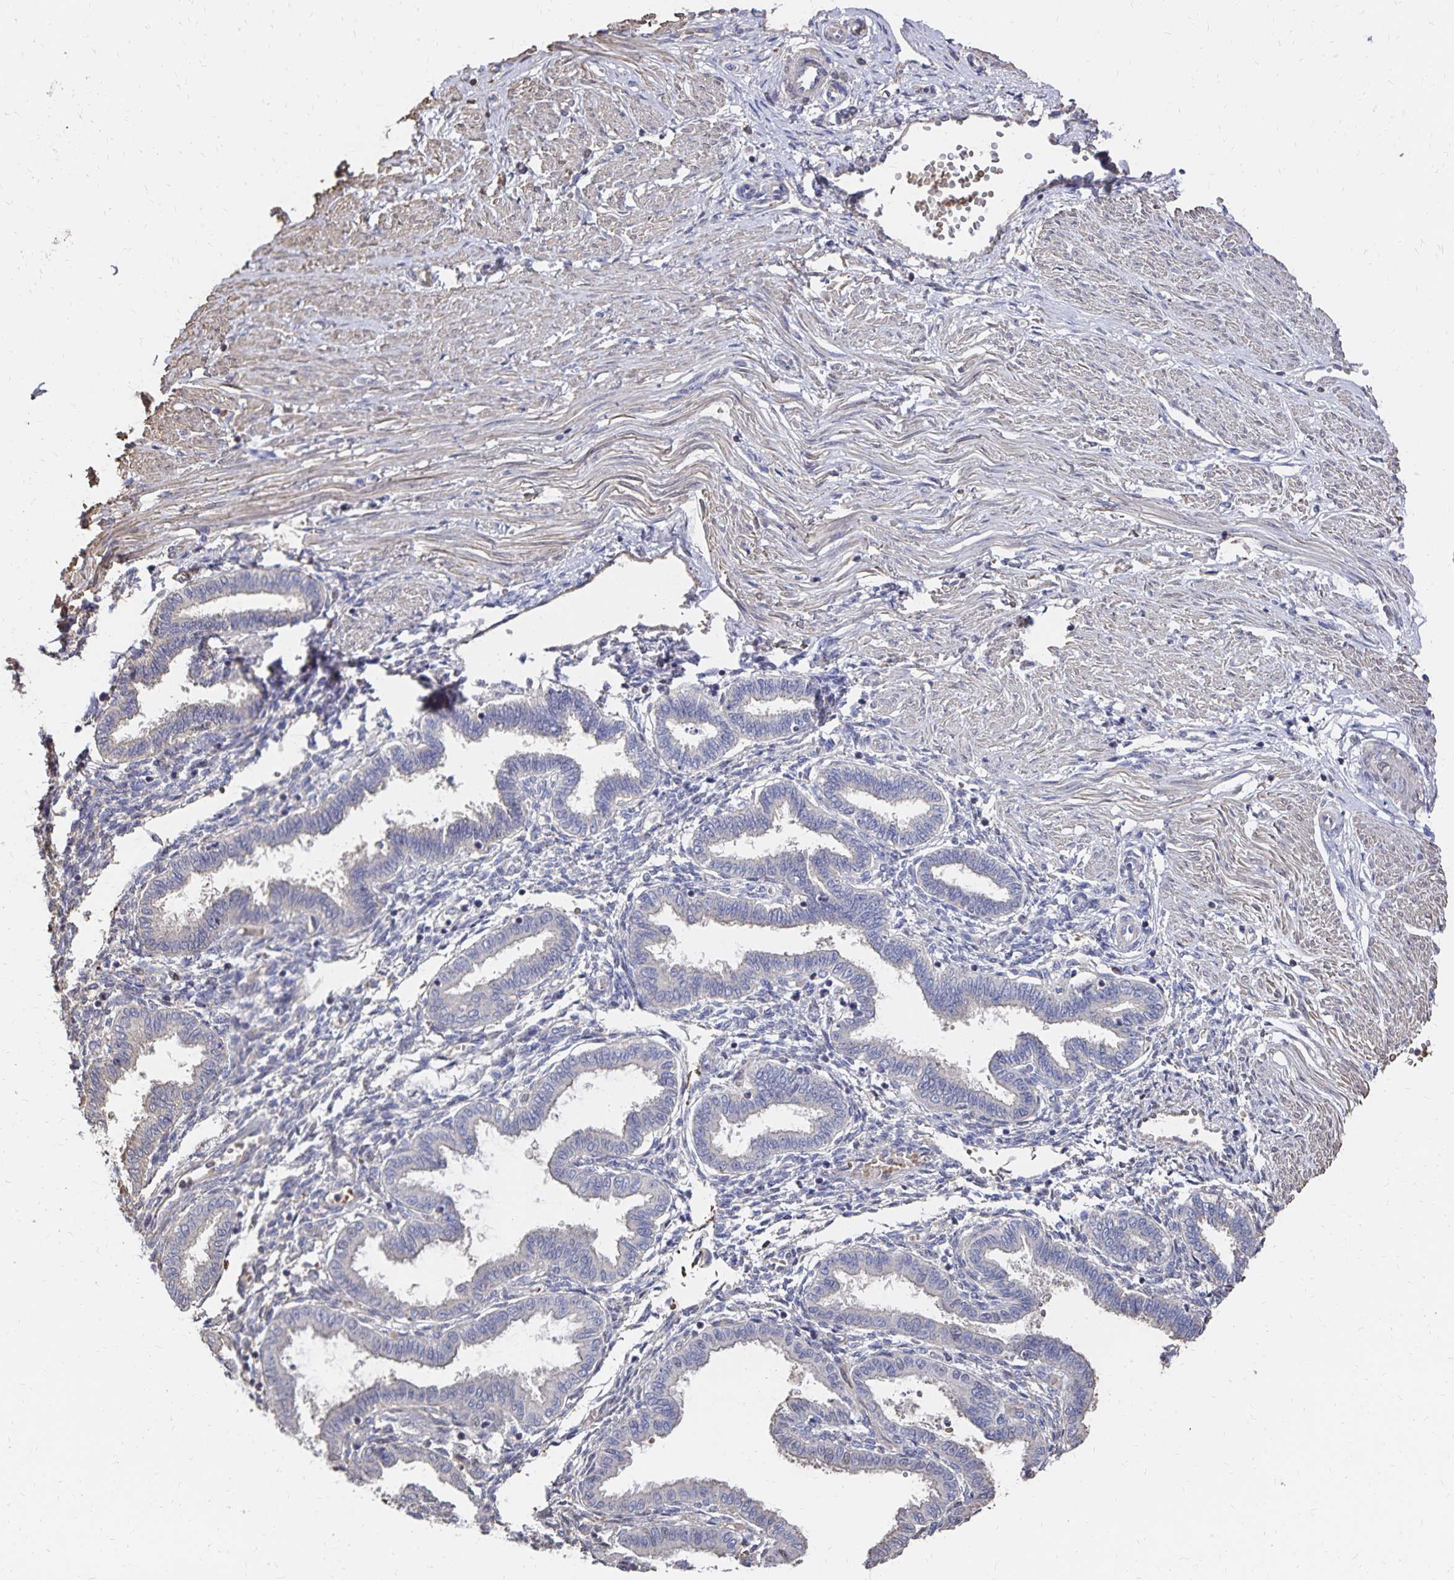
{"staining": {"intensity": "negative", "quantity": "none", "location": "none"}, "tissue": "endometrium", "cell_type": "Cells in endometrial stroma", "image_type": "normal", "snomed": [{"axis": "morphology", "description": "Normal tissue, NOS"}, {"axis": "topography", "description": "Endometrium"}], "caption": "A high-resolution photomicrograph shows immunohistochemistry (IHC) staining of unremarkable endometrium, which exhibits no significant staining in cells in endometrial stroma.", "gene": "KISS1", "patient": {"sex": "female", "age": 33}}